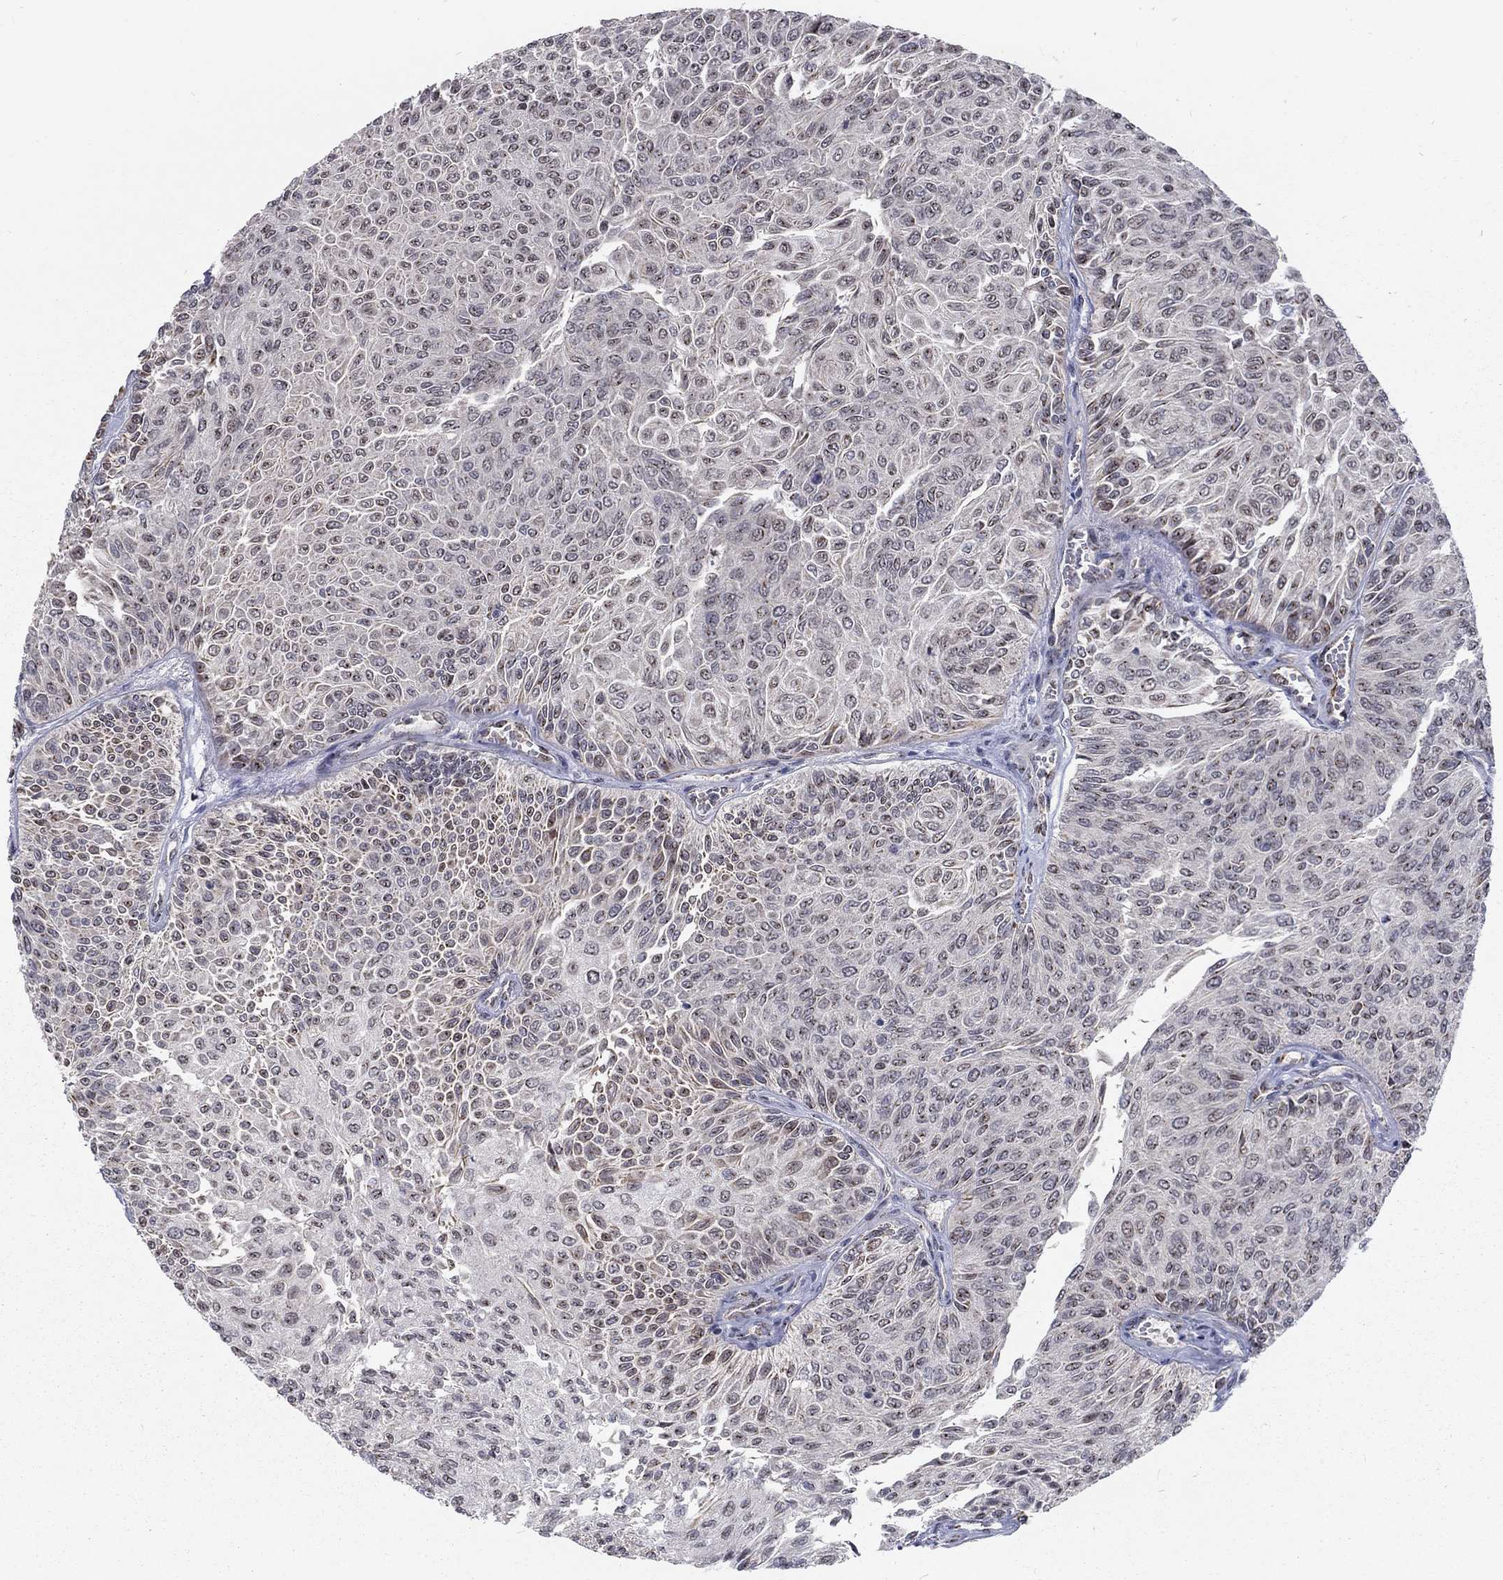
{"staining": {"intensity": "weak", "quantity": "<25%", "location": "nuclear"}, "tissue": "urothelial cancer", "cell_type": "Tumor cells", "image_type": "cancer", "snomed": [{"axis": "morphology", "description": "Urothelial carcinoma, Low grade"}, {"axis": "topography", "description": "Ureter, NOS"}, {"axis": "topography", "description": "Urinary bladder"}], "caption": "The immunohistochemistry (IHC) histopathology image has no significant positivity in tumor cells of low-grade urothelial carcinoma tissue.", "gene": "ZBED1", "patient": {"sex": "male", "age": 78}}